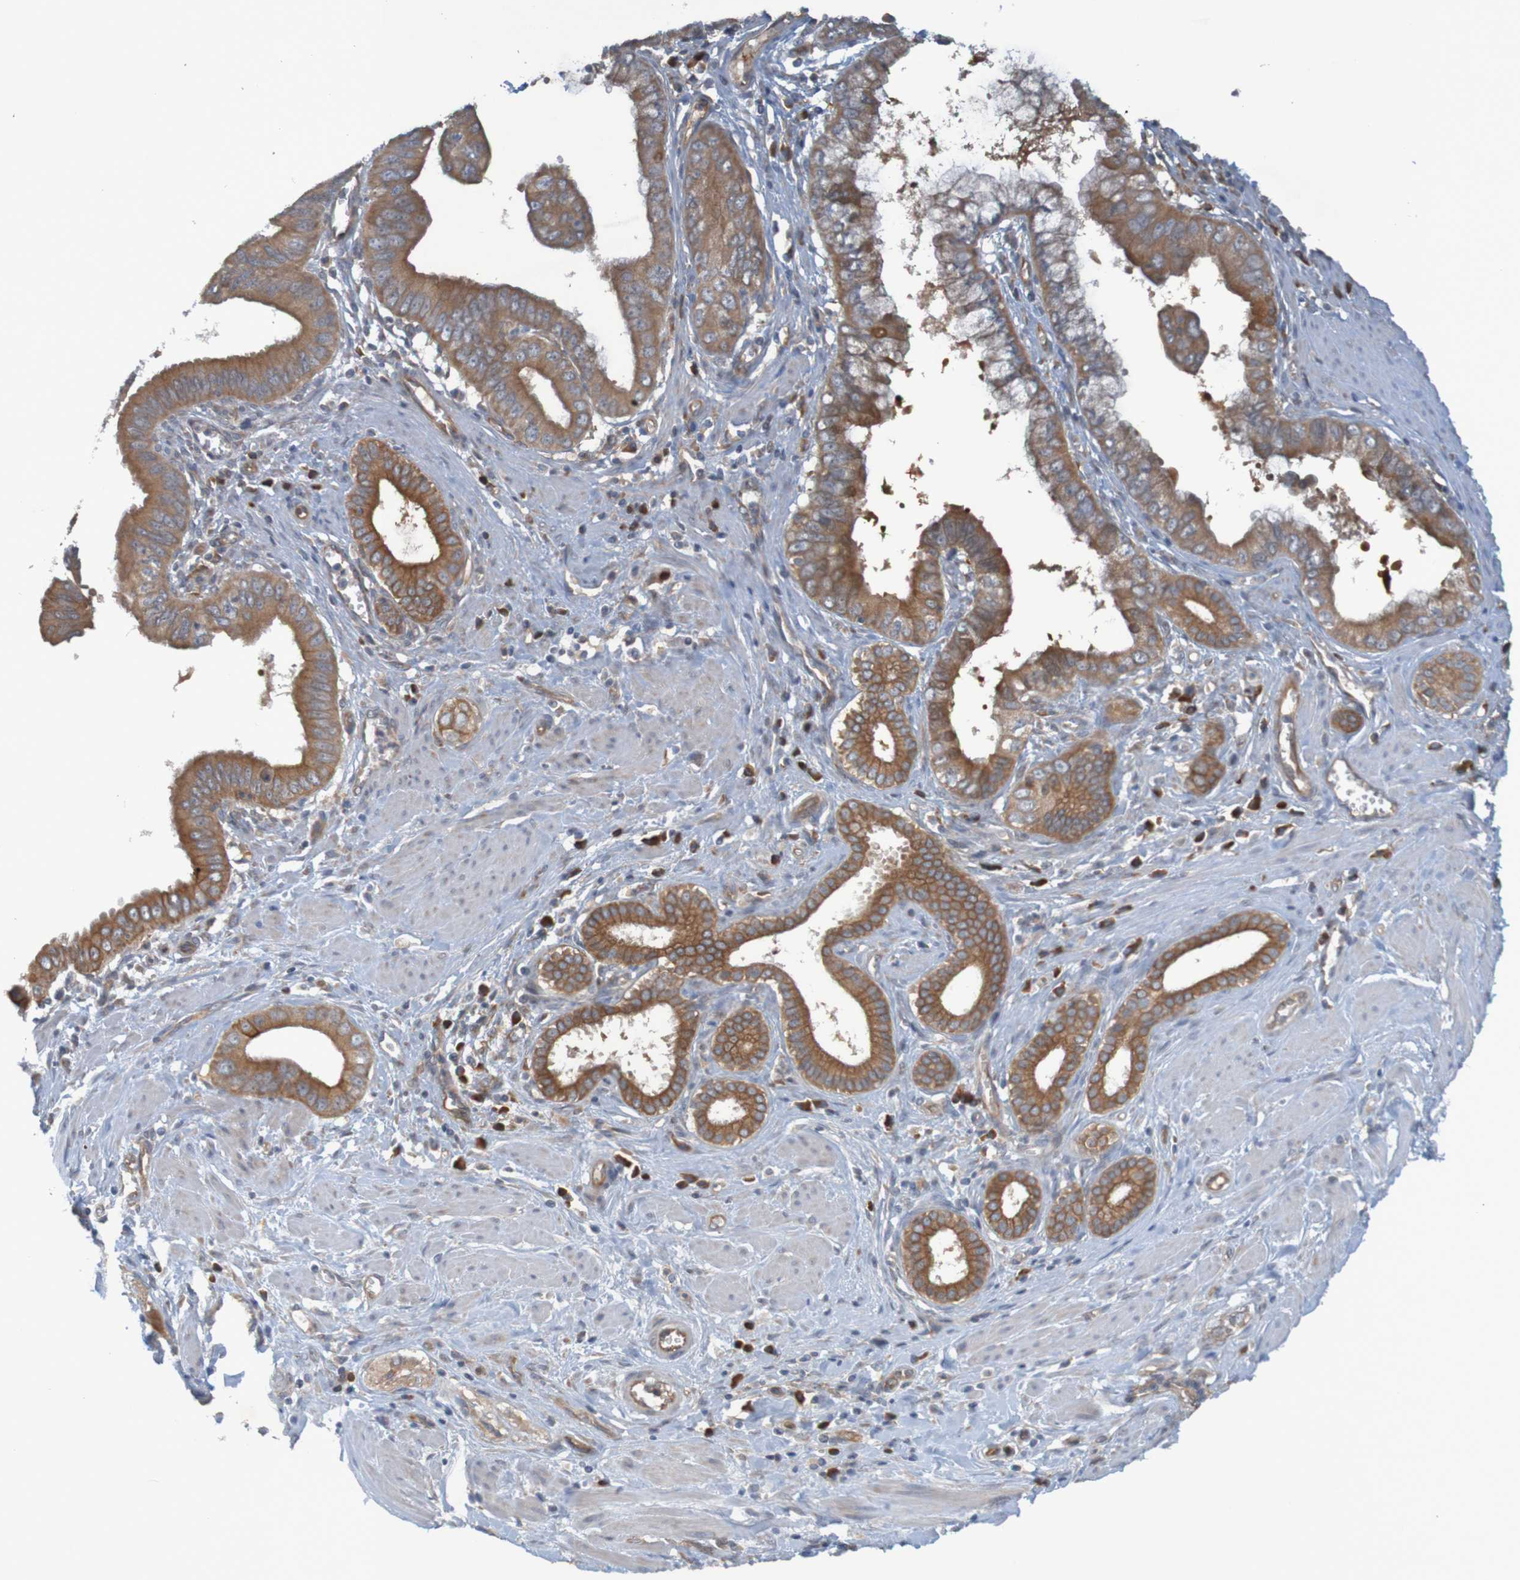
{"staining": {"intensity": "moderate", "quantity": ">75%", "location": "cytoplasmic/membranous"}, "tissue": "pancreatic cancer", "cell_type": "Tumor cells", "image_type": "cancer", "snomed": [{"axis": "morphology", "description": "Normal tissue, NOS"}, {"axis": "topography", "description": "Lymph node"}], "caption": "Tumor cells demonstrate medium levels of moderate cytoplasmic/membranous expression in approximately >75% of cells in pancreatic cancer.", "gene": "DNAJC4", "patient": {"sex": "male", "age": 50}}